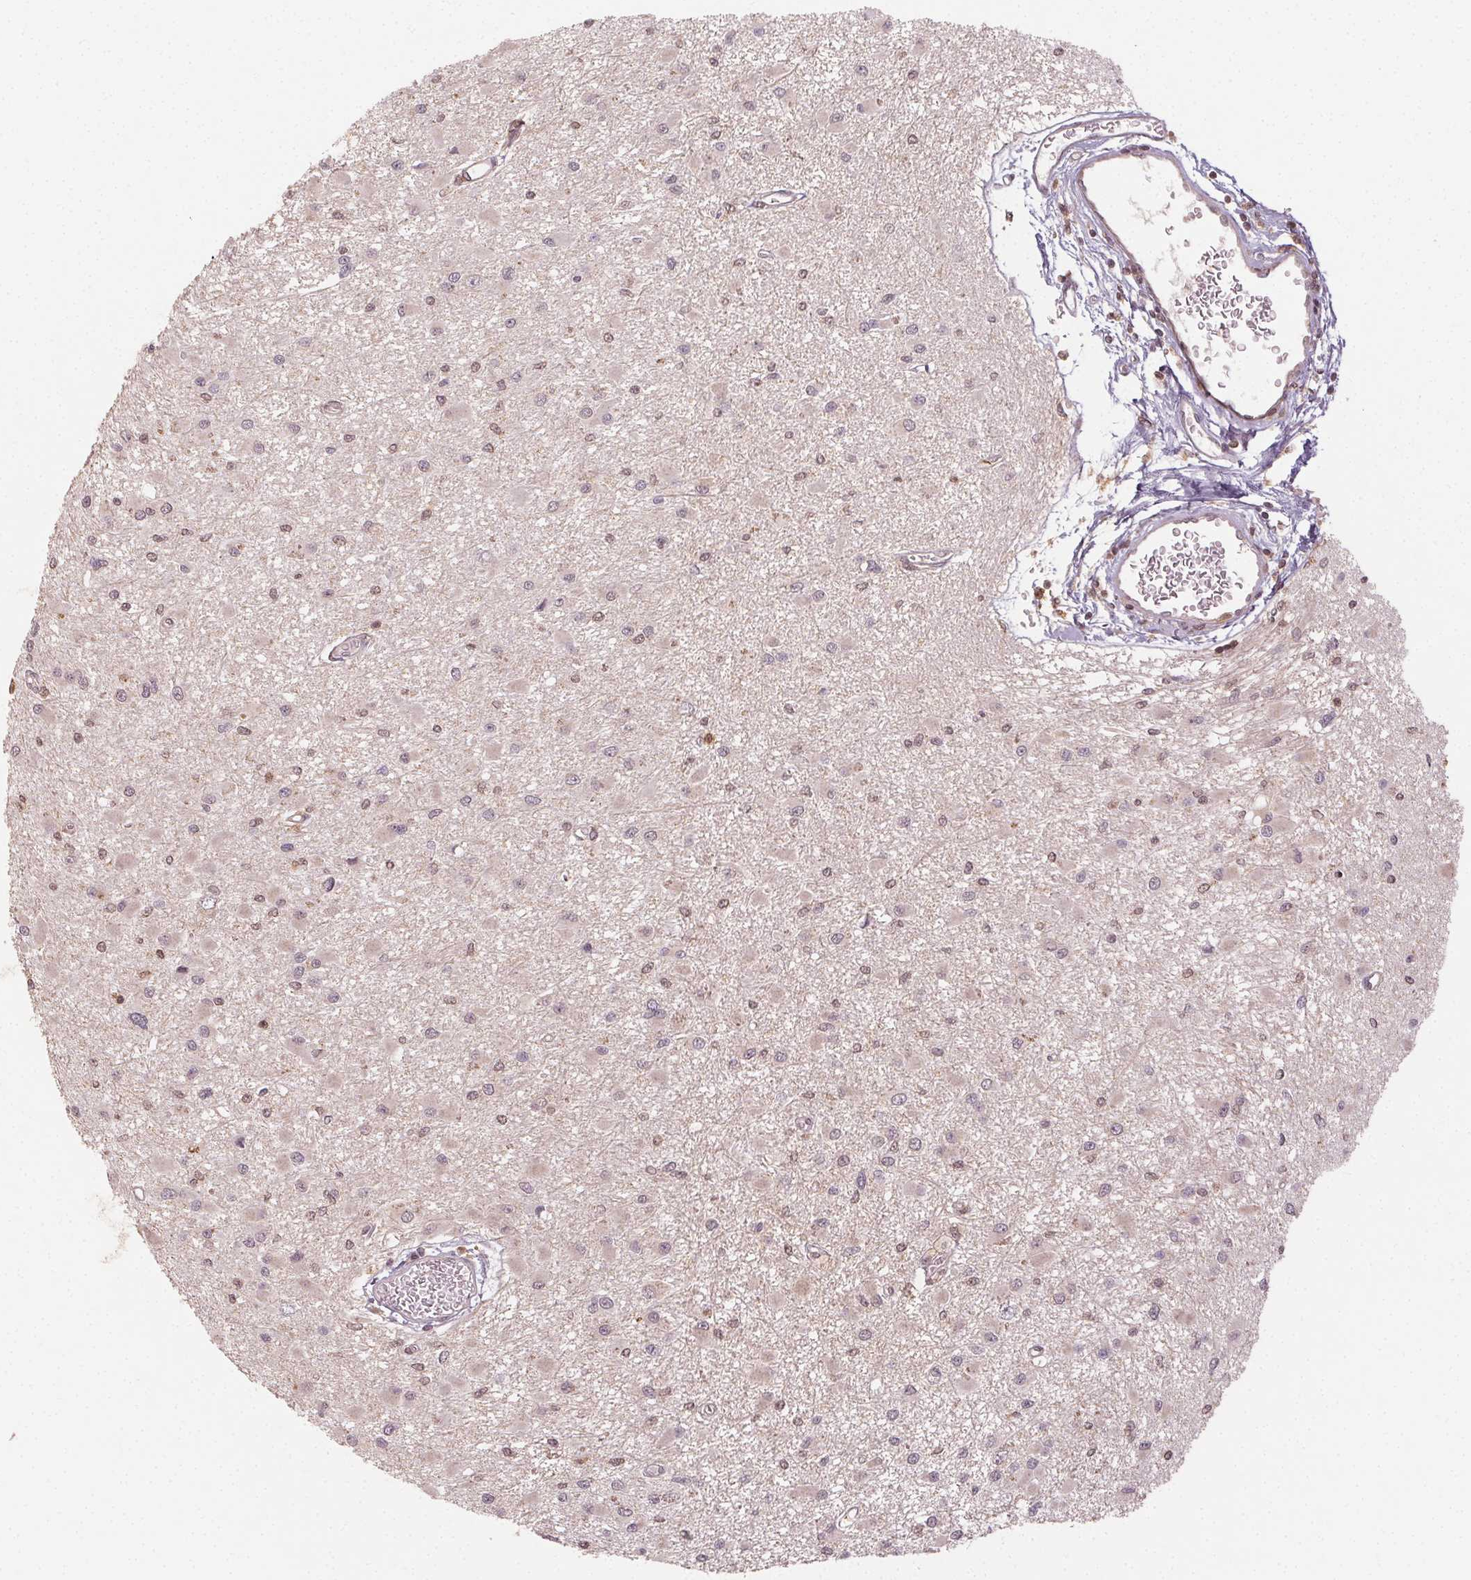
{"staining": {"intensity": "weak", "quantity": "<25%", "location": "nuclear"}, "tissue": "glioma", "cell_type": "Tumor cells", "image_type": "cancer", "snomed": [{"axis": "morphology", "description": "Glioma, malignant, High grade"}, {"axis": "topography", "description": "Brain"}], "caption": "Tumor cells are negative for protein expression in human malignant glioma (high-grade).", "gene": "MAPK14", "patient": {"sex": "male", "age": 54}}